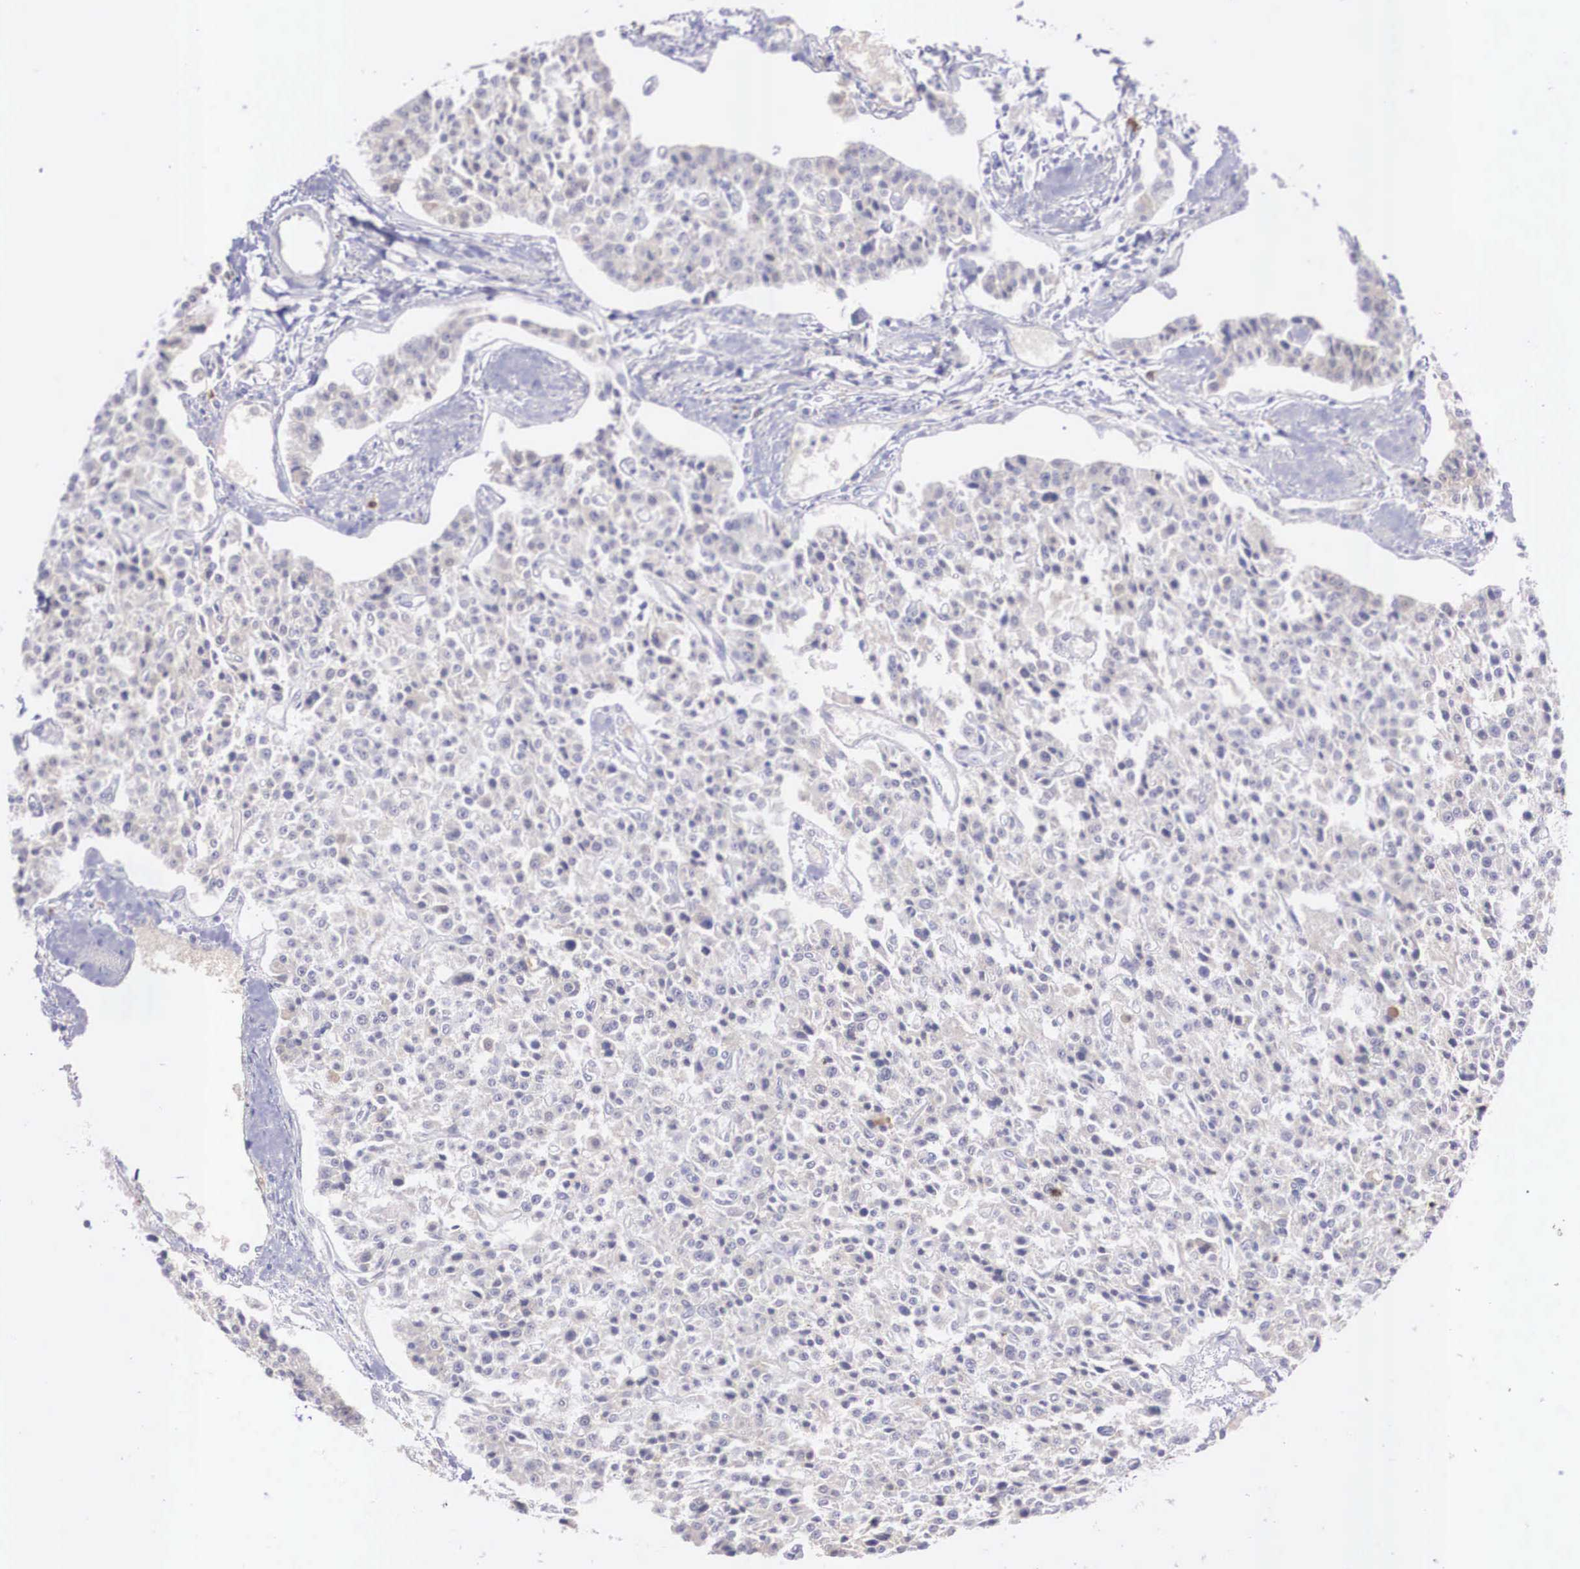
{"staining": {"intensity": "weak", "quantity": "25%-75%", "location": "cytoplasmic/membranous"}, "tissue": "carcinoid", "cell_type": "Tumor cells", "image_type": "cancer", "snomed": [{"axis": "morphology", "description": "Carcinoid, malignant, NOS"}, {"axis": "topography", "description": "Stomach"}], "caption": "Immunohistochemical staining of human carcinoid demonstrates weak cytoplasmic/membranous protein expression in about 25%-75% of tumor cells. Nuclei are stained in blue.", "gene": "REPS2", "patient": {"sex": "female", "age": 76}}